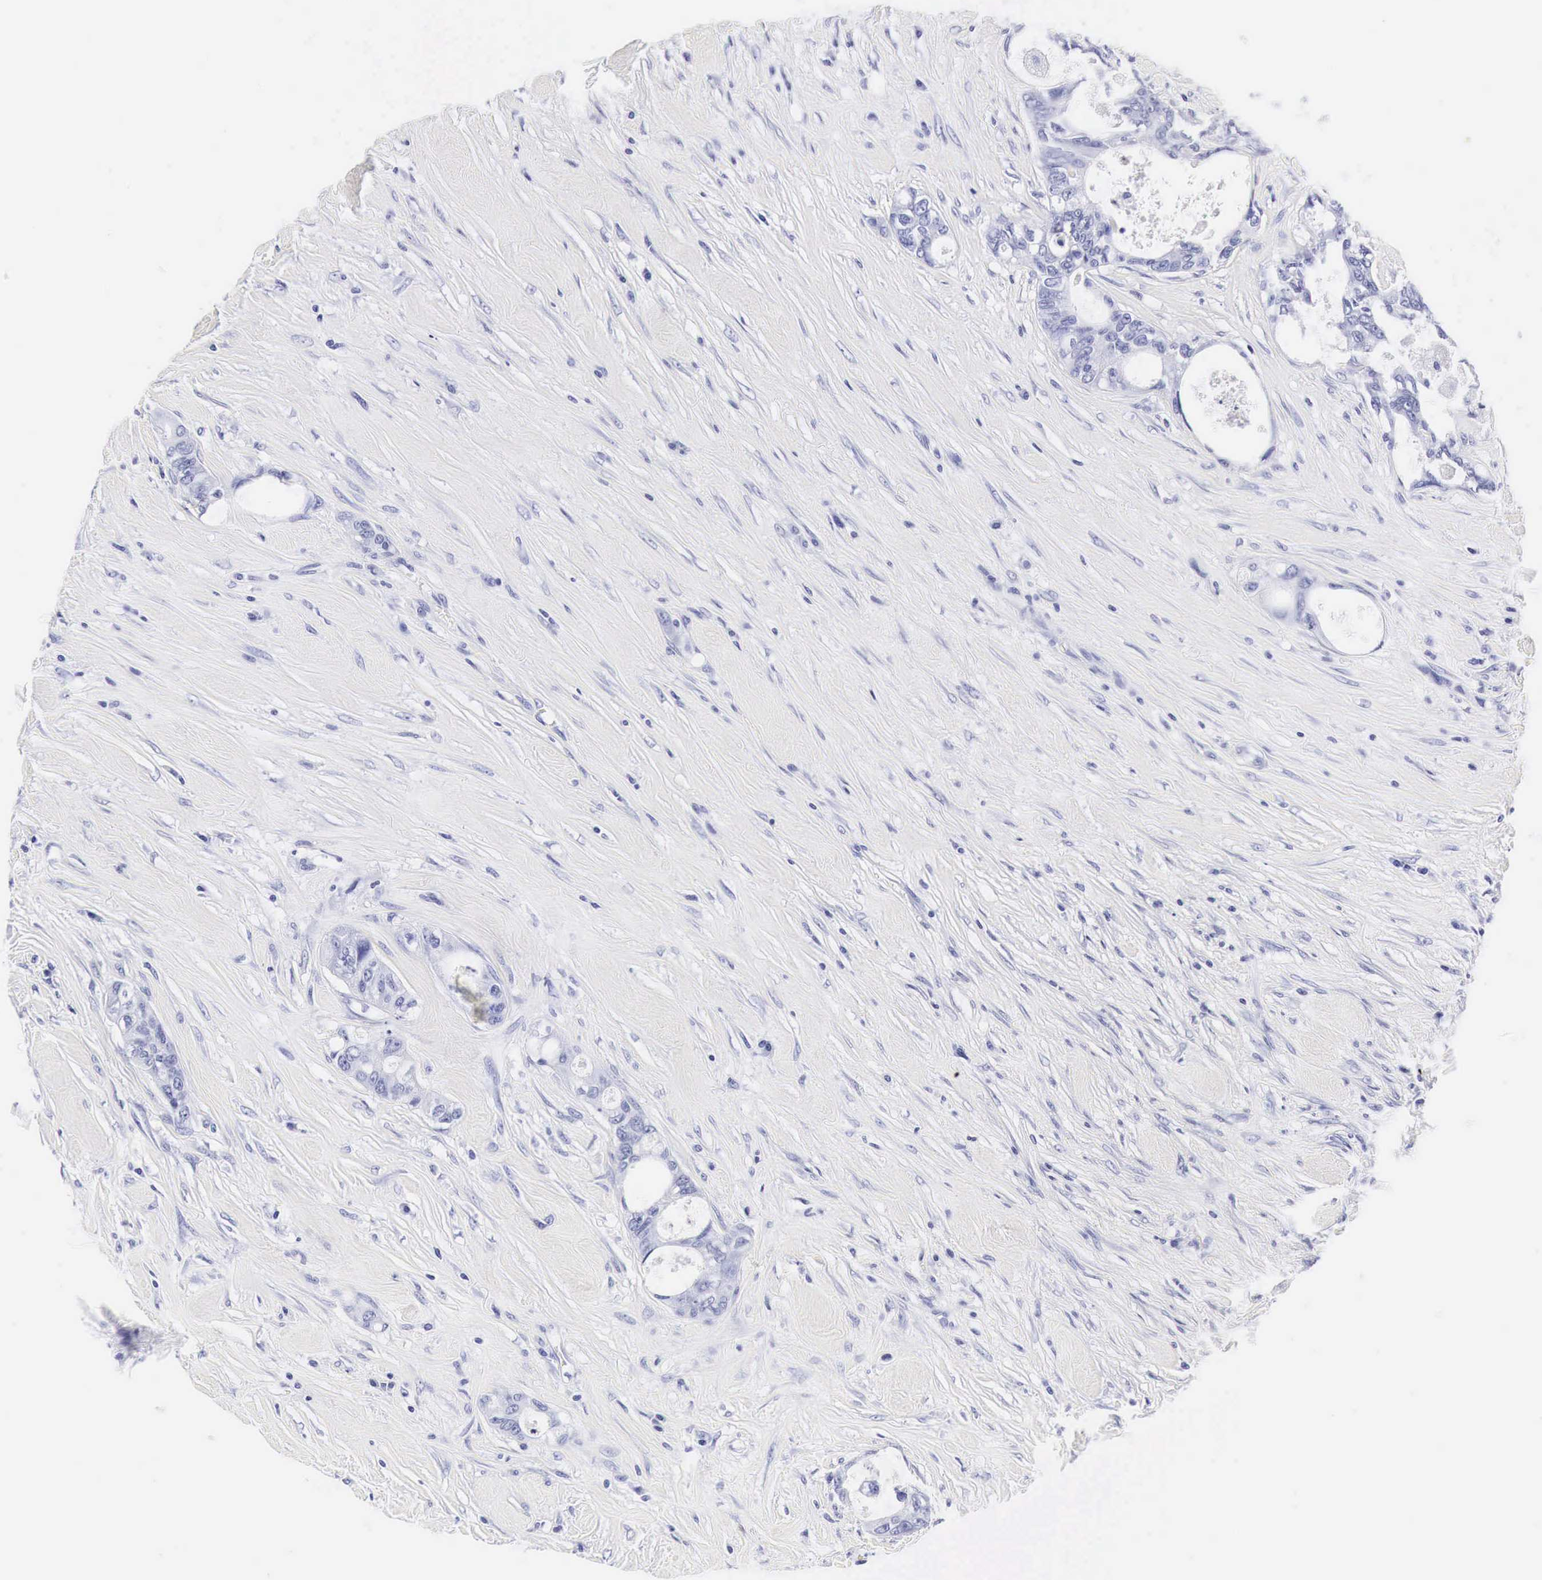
{"staining": {"intensity": "negative", "quantity": "none", "location": "none"}, "tissue": "colorectal cancer", "cell_type": "Tumor cells", "image_type": "cancer", "snomed": [{"axis": "morphology", "description": "Adenocarcinoma, NOS"}, {"axis": "topography", "description": "Rectum"}], "caption": "Protein analysis of colorectal cancer (adenocarcinoma) displays no significant positivity in tumor cells.", "gene": "ACP3", "patient": {"sex": "female", "age": 57}}